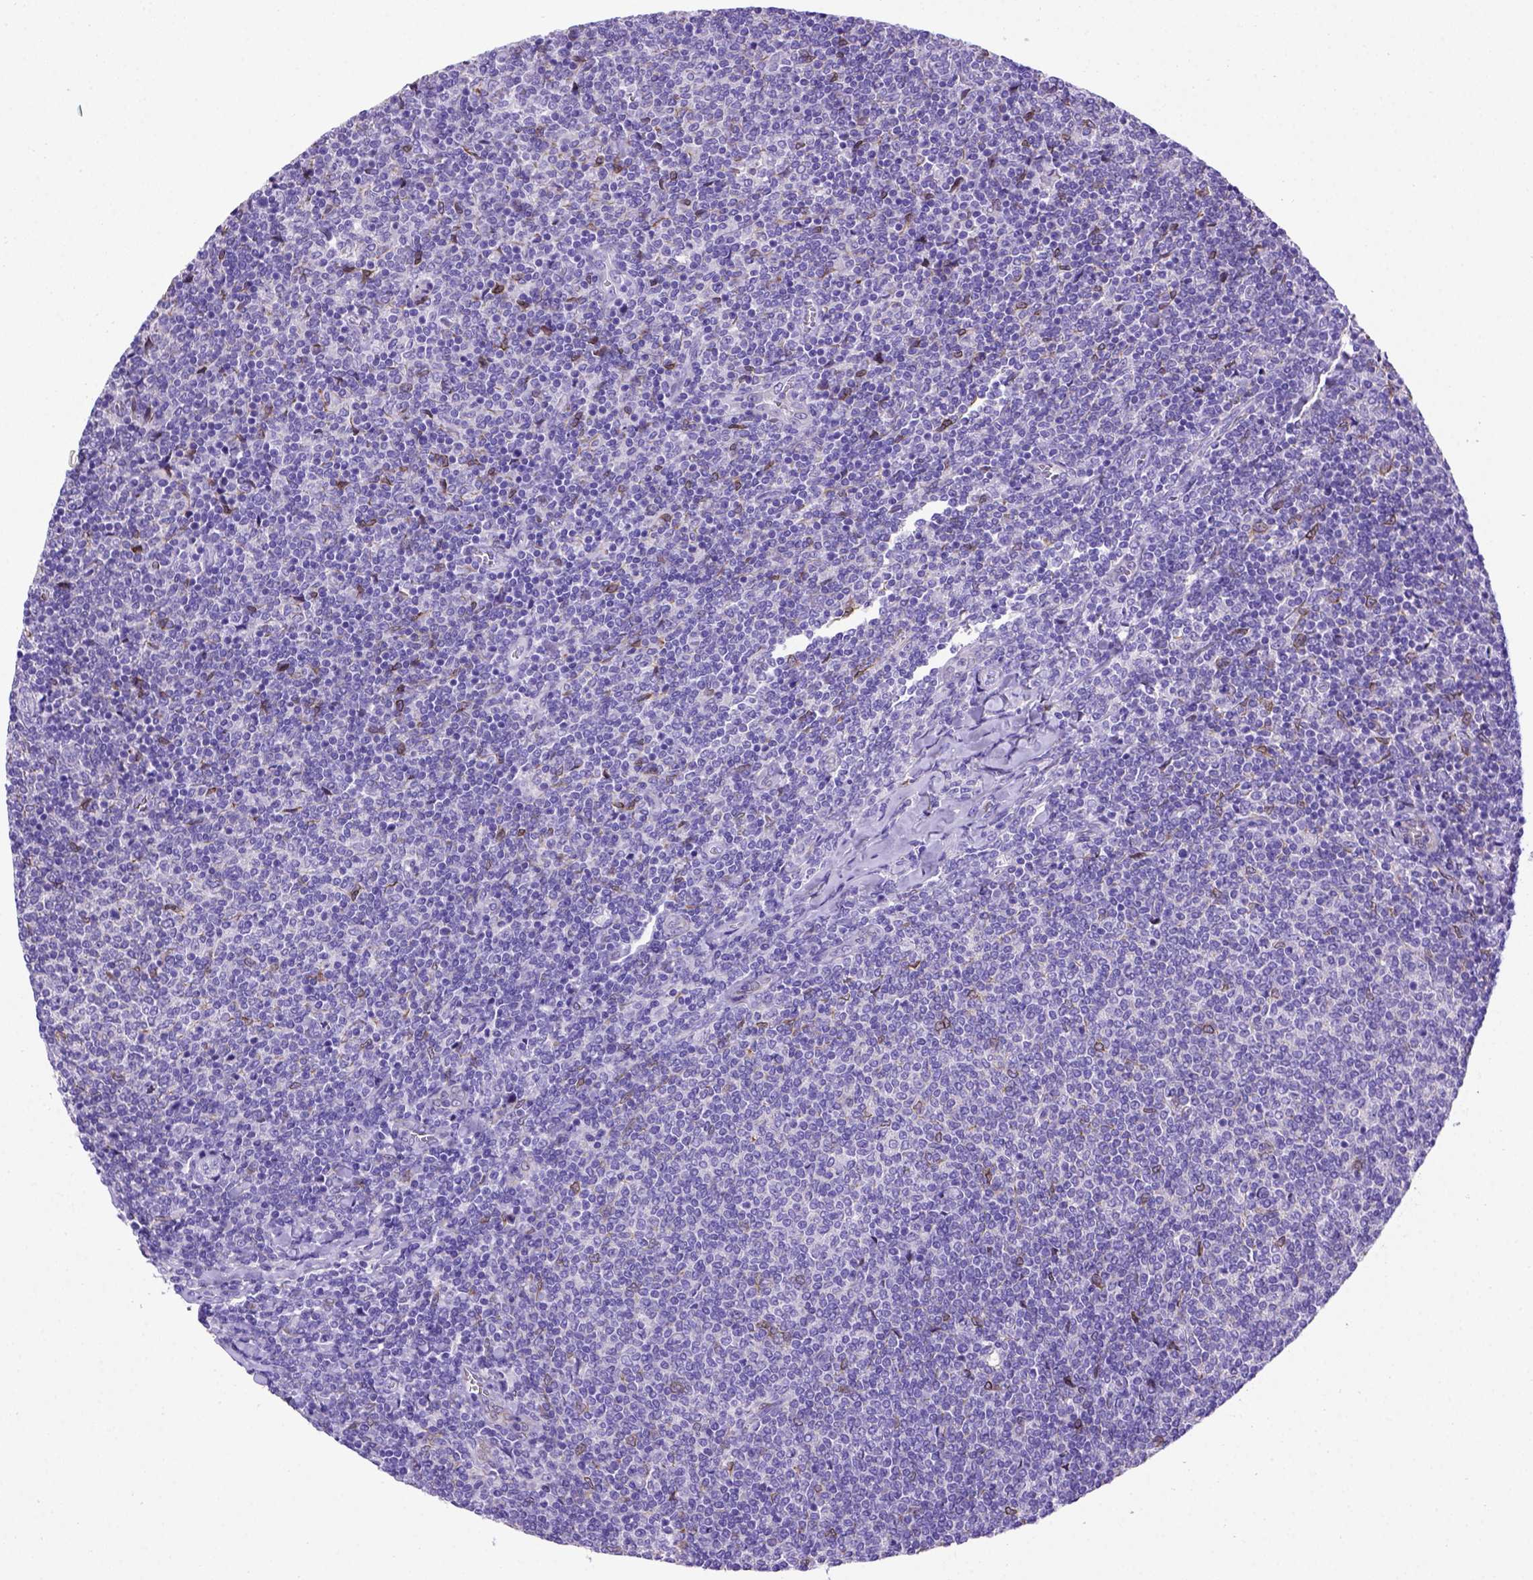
{"staining": {"intensity": "negative", "quantity": "none", "location": "none"}, "tissue": "lymphoma", "cell_type": "Tumor cells", "image_type": "cancer", "snomed": [{"axis": "morphology", "description": "Malignant lymphoma, non-Hodgkin's type, Low grade"}, {"axis": "topography", "description": "Lymph node"}], "caption": "High power microscopy histopathology image of an immunohistochemistry histopathology image of lymphoma, revealing no significant staining in tumor cells.", "gene": "PTGES", "patient": {"sex": "male", "age": 52}}